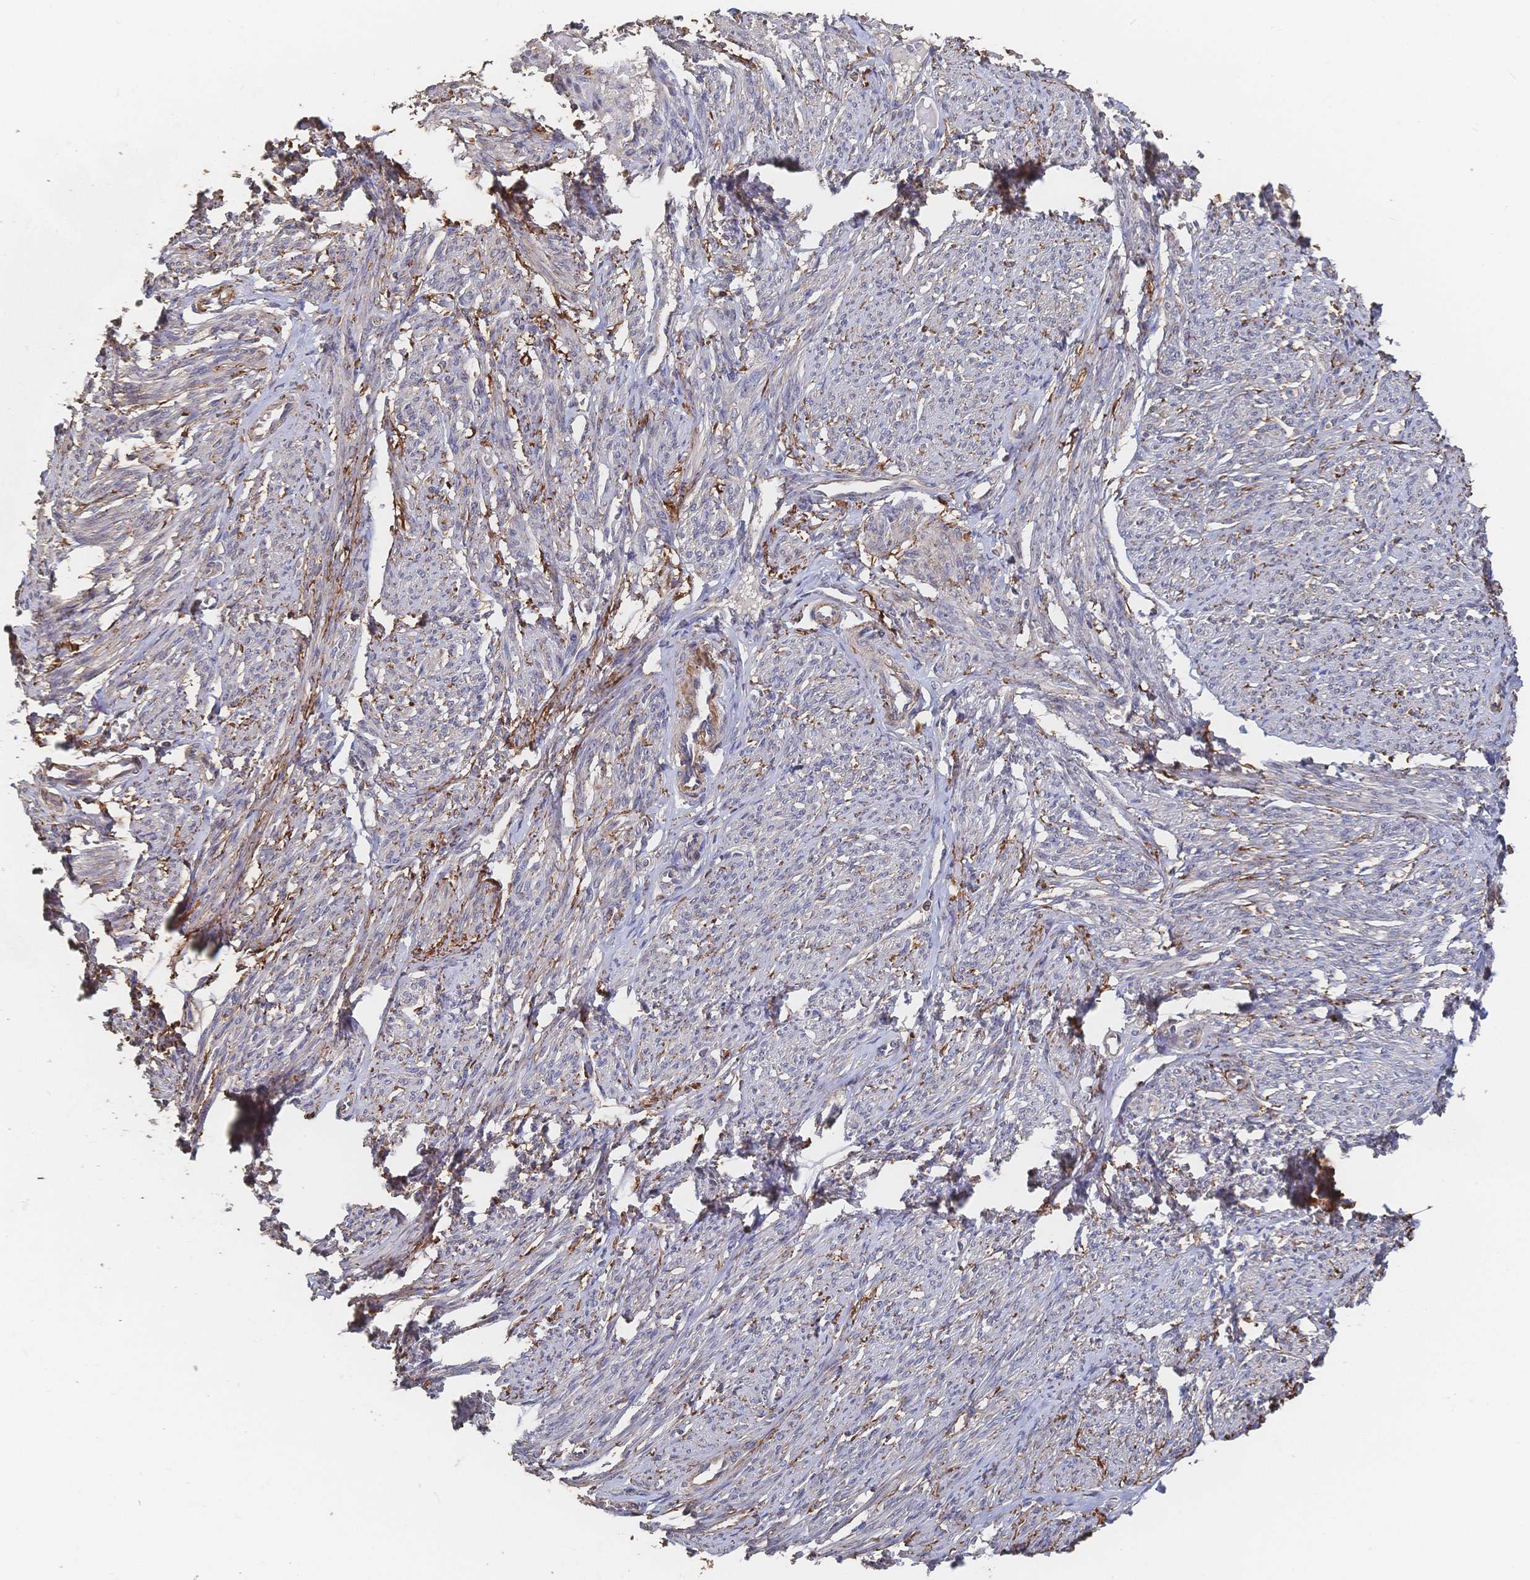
{"staining": {"intensity": "weak", "quantity": "25%-75%", "location": "cytoplasmic/membranous,nuclear"}, "tissue": "smooth muscle", "cell_type": "Smooth muscle cells", "image_type": "normal", "snomed": [{"axis": "morphology", "description": "Normal tissue, NOS"}, {"axis": "topography", "description": "Smooth muscle"}], "caption": "This photomicrograph exhibits immunohistochemistry (IHC) staining of benign human smooth muscle, with low weak cytoplasmic/membranous,nuclear positivity in about 25%-75% of smooth muscle cells.", "gene": "DNAJA4", "patient": {"sex": "female", "age": 65}}